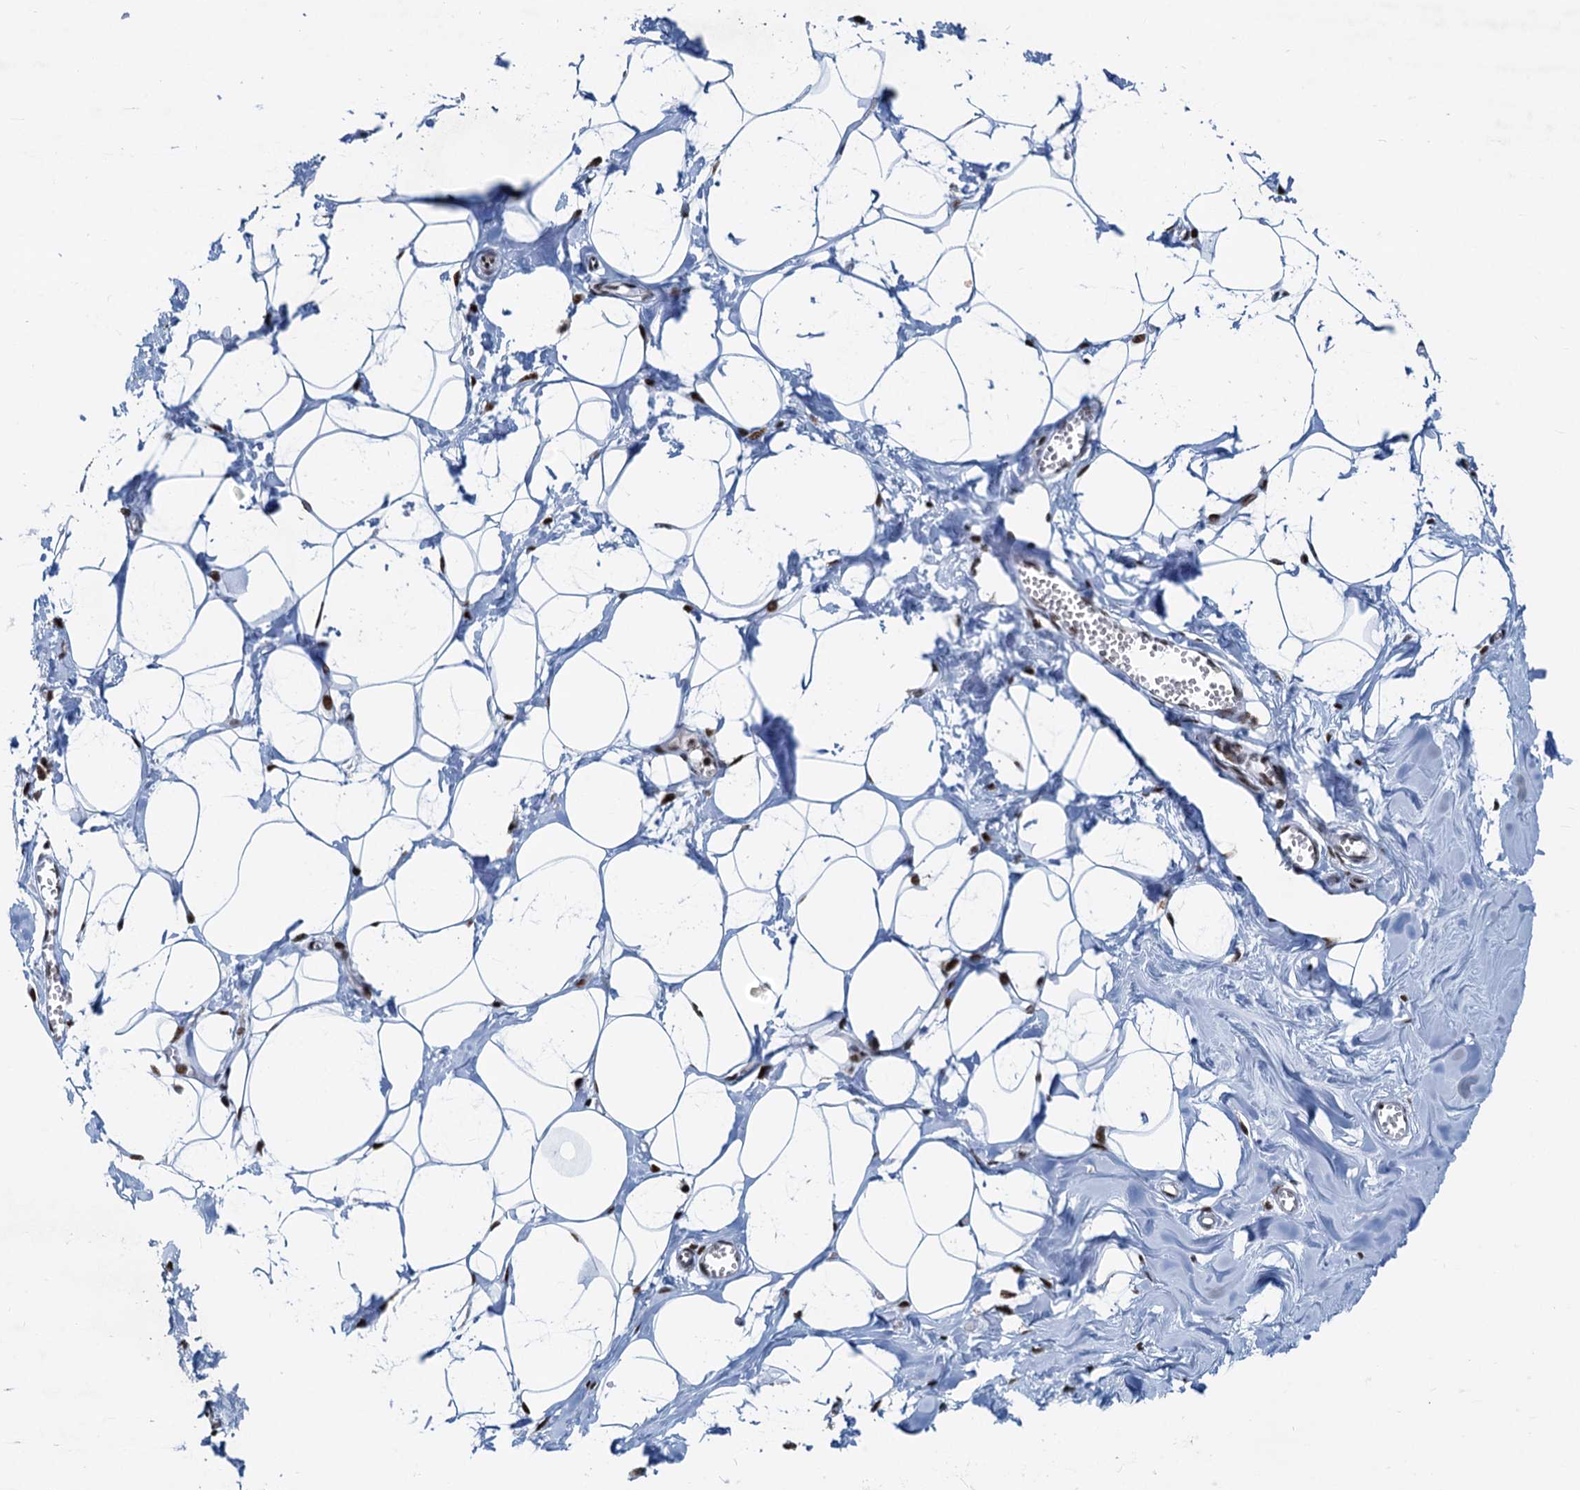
{"staining": {"intensity": "moderate", "quantity": ">75%", "location": "nuclear"}, "tissue": "breast", "cell_type": "Adipocytes", "image_type": "normal", "snomed": [{"axis": "morphology", "description": "Normal tissue, NOS"}, {"axis": "topography", "description": "Breast"}], "caption": "This is an image of immunohistochemistry staining of benign breast, which shows moderate positivity in the nuclear of adipocytes.", "gene": "RBM26", "patient": {"sex": "female", "age": 27}}